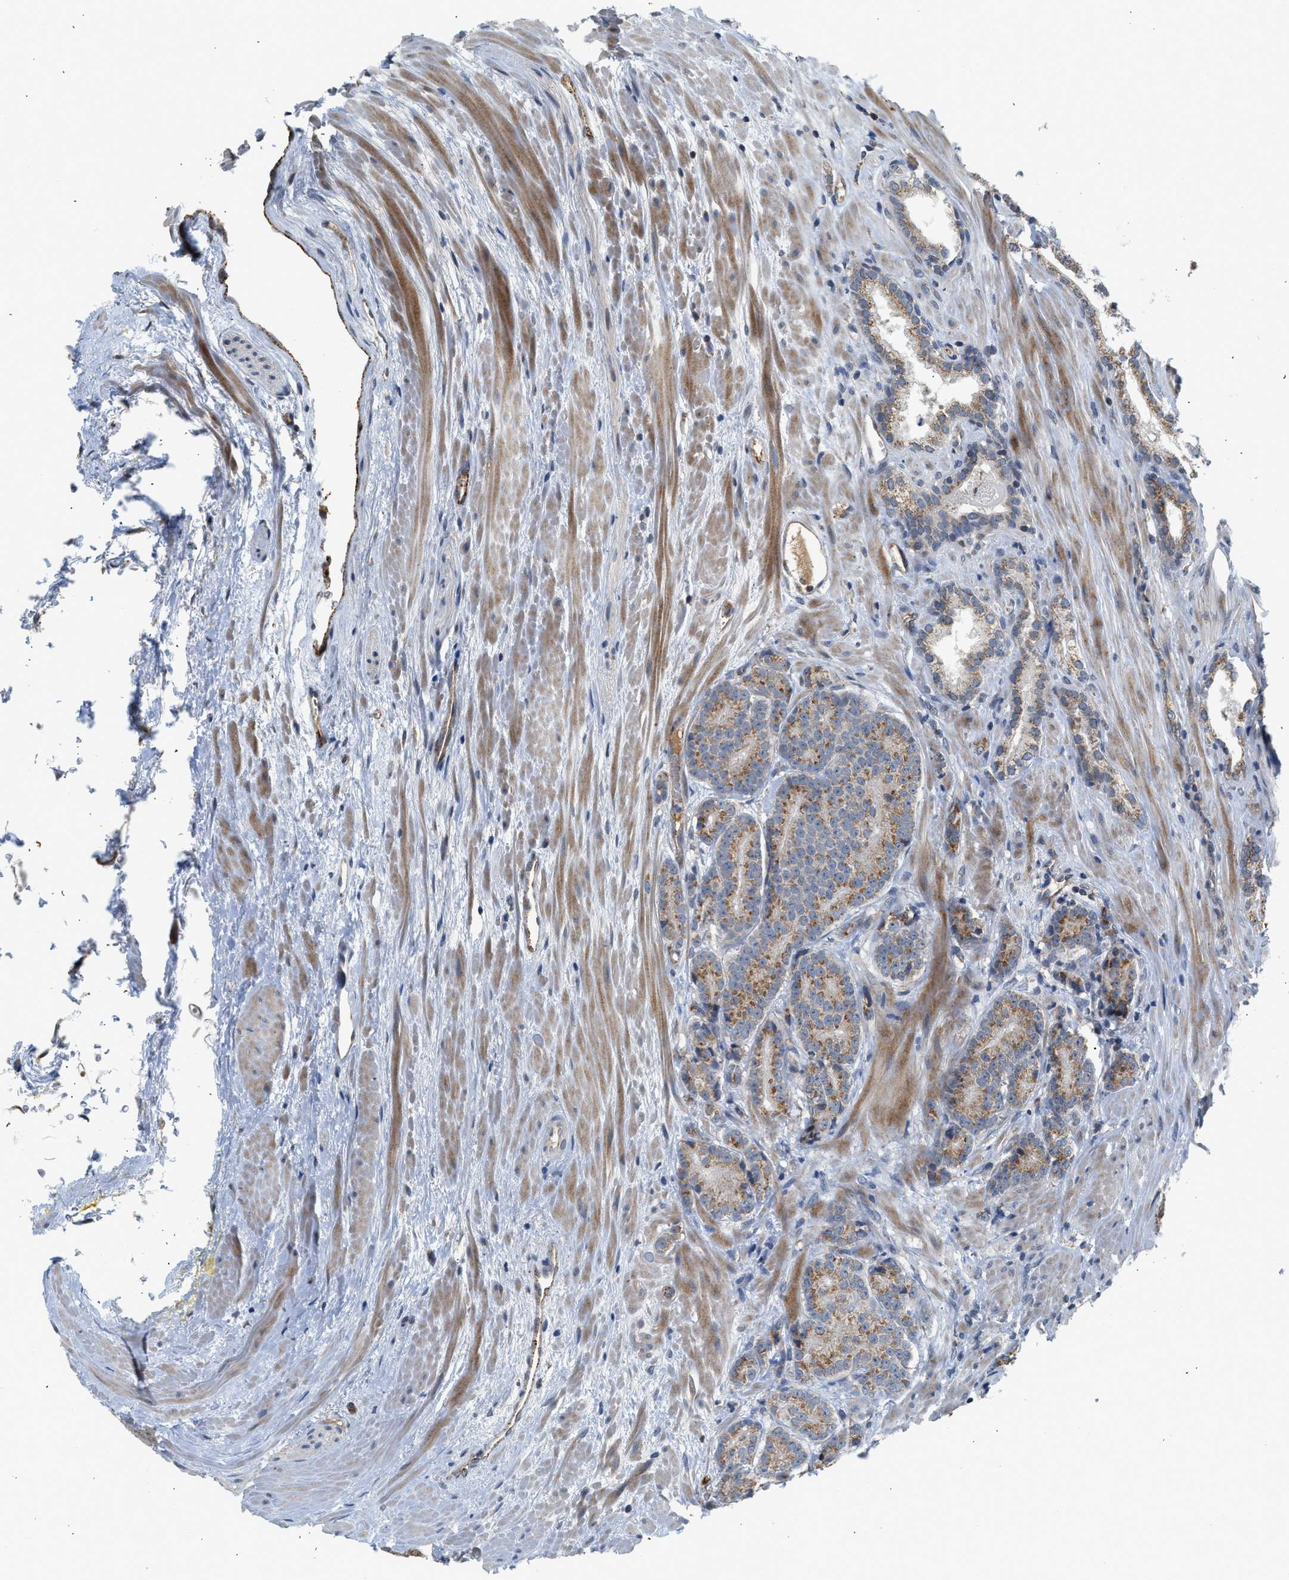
{"staining": {"intensity": "moderate", "quantity": "25%-75%", "location": "cytoplasmic/membranous"}, "tissue": "prostate cancer", "cell_type": "Tumor cells", "image_type": "cancer", "snomed": [{"axis": "morphology", "description": "Adenocarcinoma, High grade"}, {"axis": "topography", "description": "Prostate"}], "caption": "IHC micrograph of human prostate cancer (adenocarcinoma (high-grade)) stained for a protein (brown), which shows medium levels of moderate cytoplasmic/membranous expression in approximately 25%-75% of tumor cells.", "gene": "PIM1", "patient": {"sex": "male", "age": 61}}